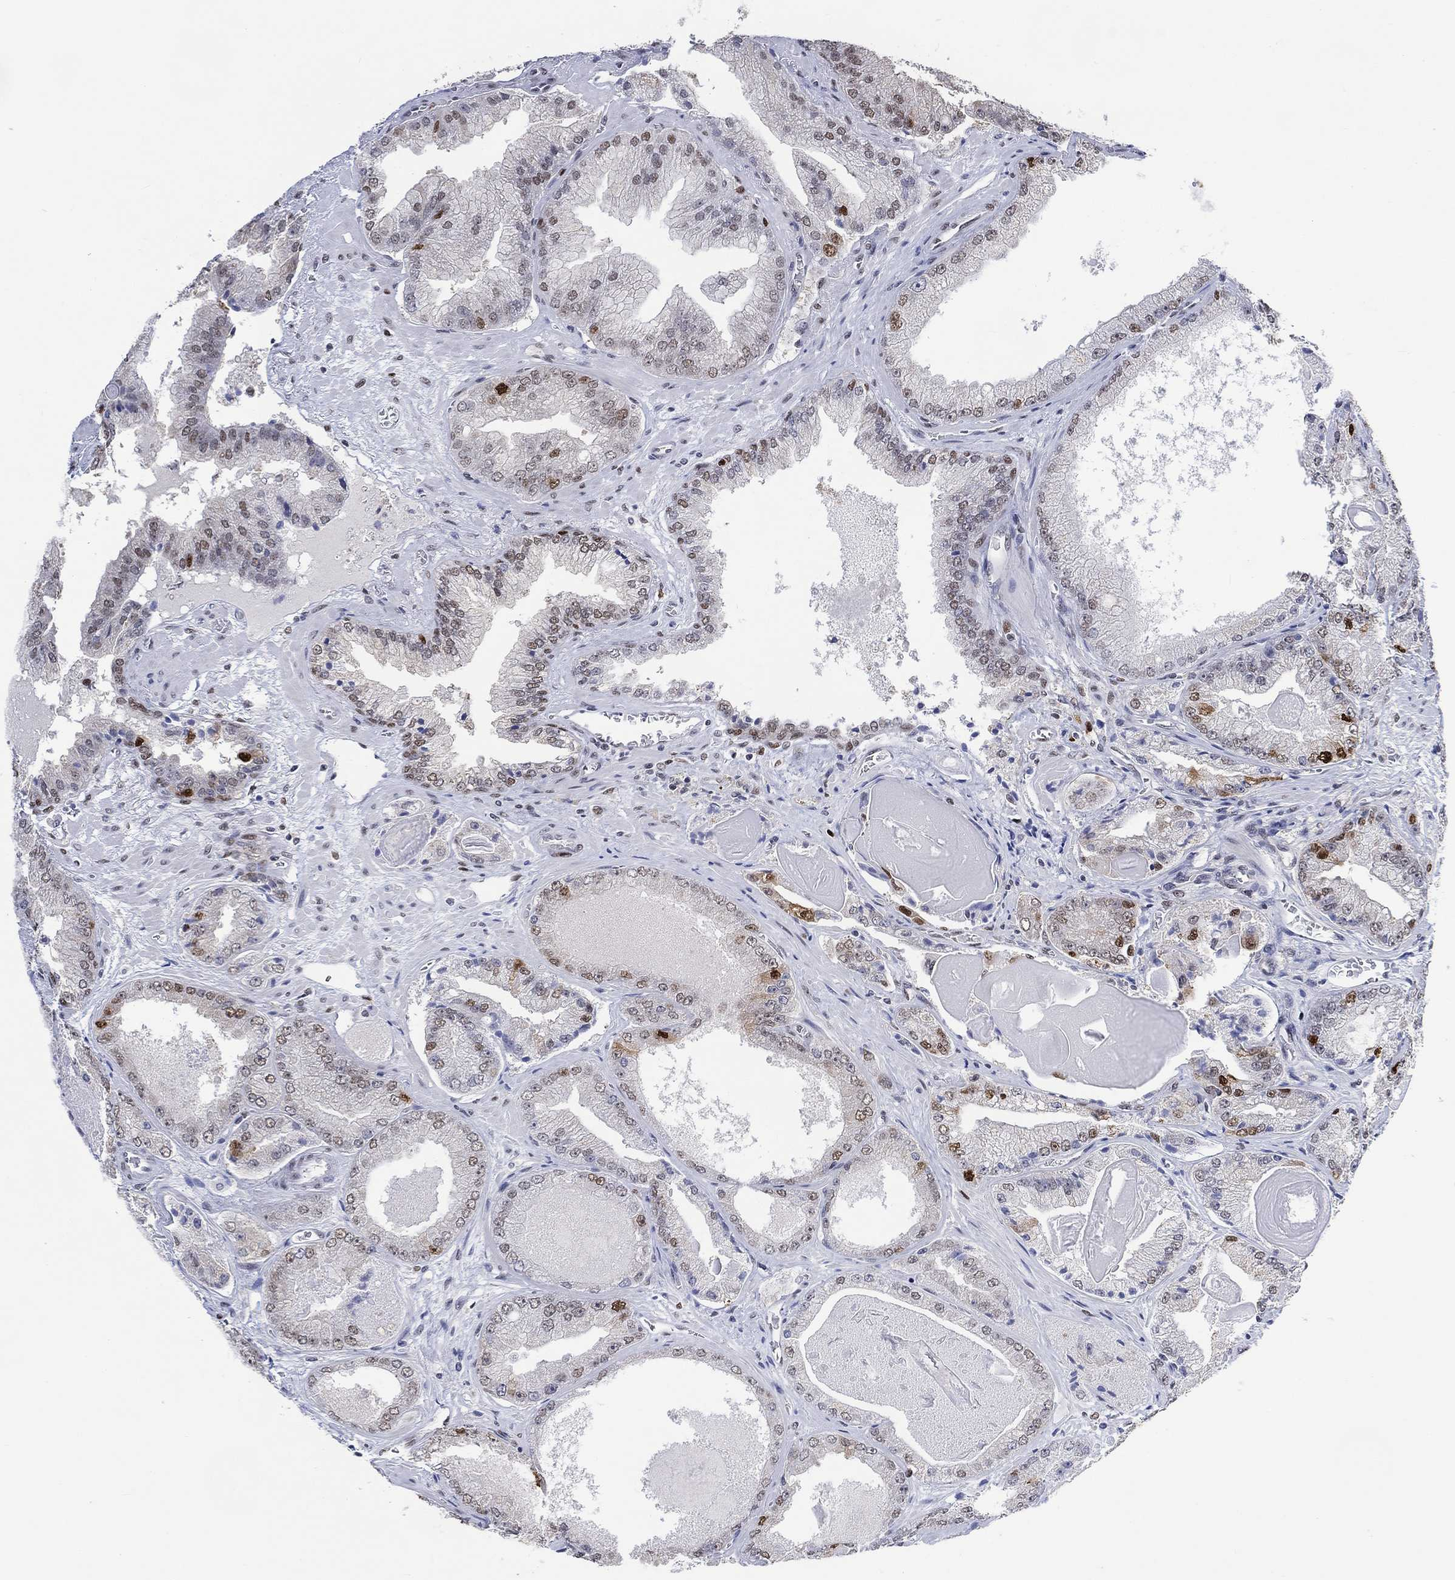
{"staining": {"intensity": "strong", "quantity": "<25%", "location": "nuclear"}, "tissue": "prostate cancer", "cell_type": "Tumor cells", "image_type": "cancer", "snomed": [{"axis": "morphology", "description": "Adenocarcinoma, Low grade"}, {"axis": "topography", "description": "Prostate"}], "caption": "An image showing strong nuclear staining in approximately <25% of tumor cells in low-grade adenocarcinoma (prostate), as visualized by brown immunohistochemical staining.", "gene": "RAD54L2", "patient": {"sex": "male", "age": 72}}